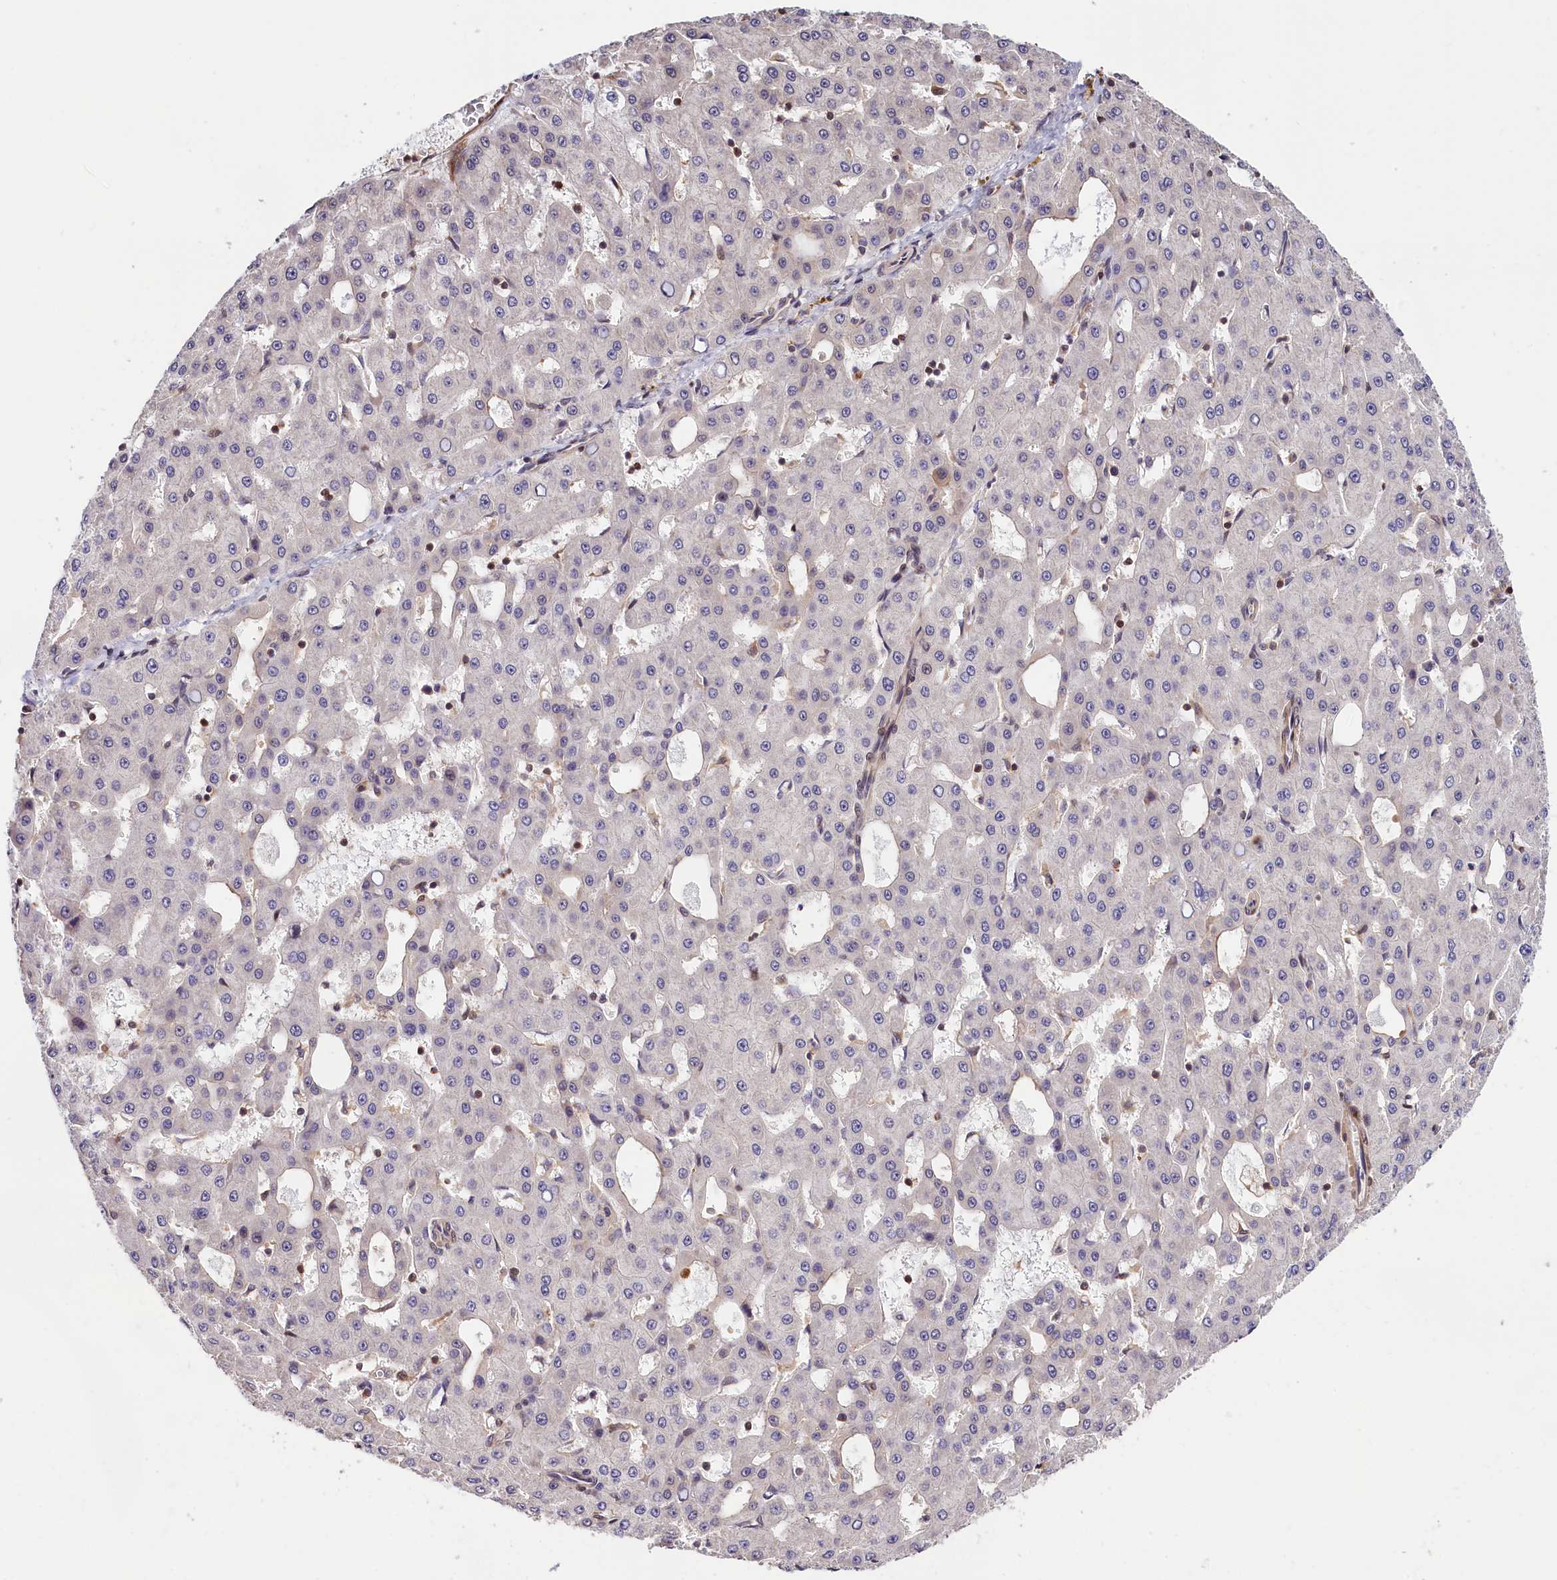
{"staining": {"intensity": "negative", "quantity": "none", "location": "none"}, "tissue": "liver cancer", "cell_type": "Tumor cells", "image_type": "cancer", "snomed": [{"axis": "morphology", "description": "Carcinoma, Hepatocellular, NOS"}, {"axis": "topography", "description": "Liver"}], "caption": "Immunohistochemistry of hepatocellular carcinoma (liver) reveals no expression in tumor cells. (DAB IHC visualized using brightfield microscopy, high magnification).", "gene": "CHORDC1", "patient": {"sex": "male", "age": 47}}